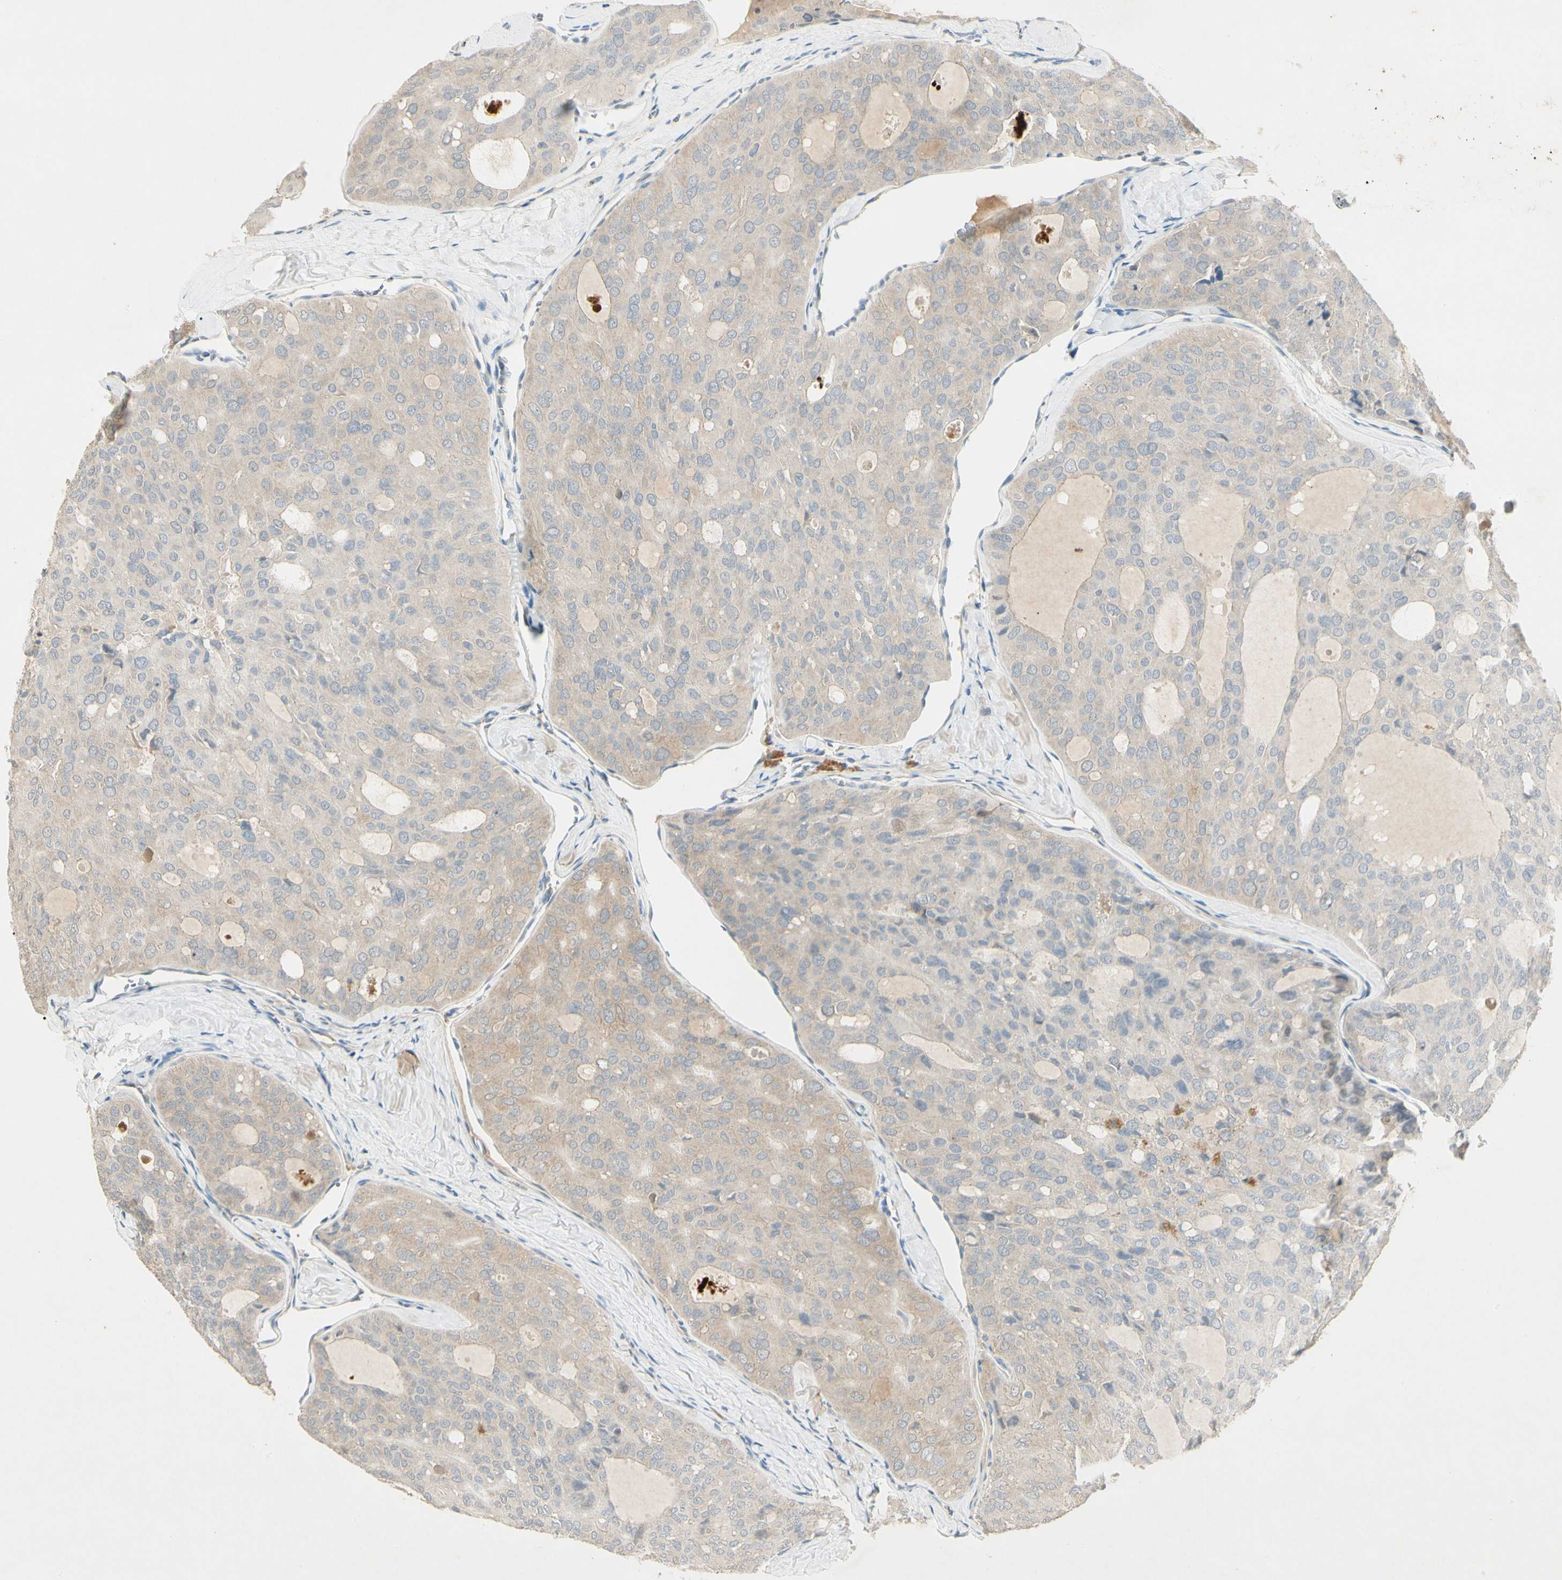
{"staining": {"intensity": "weak", "quantity": ">75%", "location": "cytoplasmic/membranous"}, "tissue": "thyroid cancer", "cell_type": "Tumor cells", "image_type": "cancer", "snomed": [{"axis": "morphology", "description": "Follicular adenoma carcinoma, NOS"}, {"axis": "topography", "description": "Thyroid gland"}], "caption": "Protein analysis of follicular adenoma carcinoma (thyroid) tissue exhibits weak cytoplasmic/membranous staining in about >75% of tumor cells.", "gene": "PRSS21", "patient": {"sex": "male", "age": 75}}